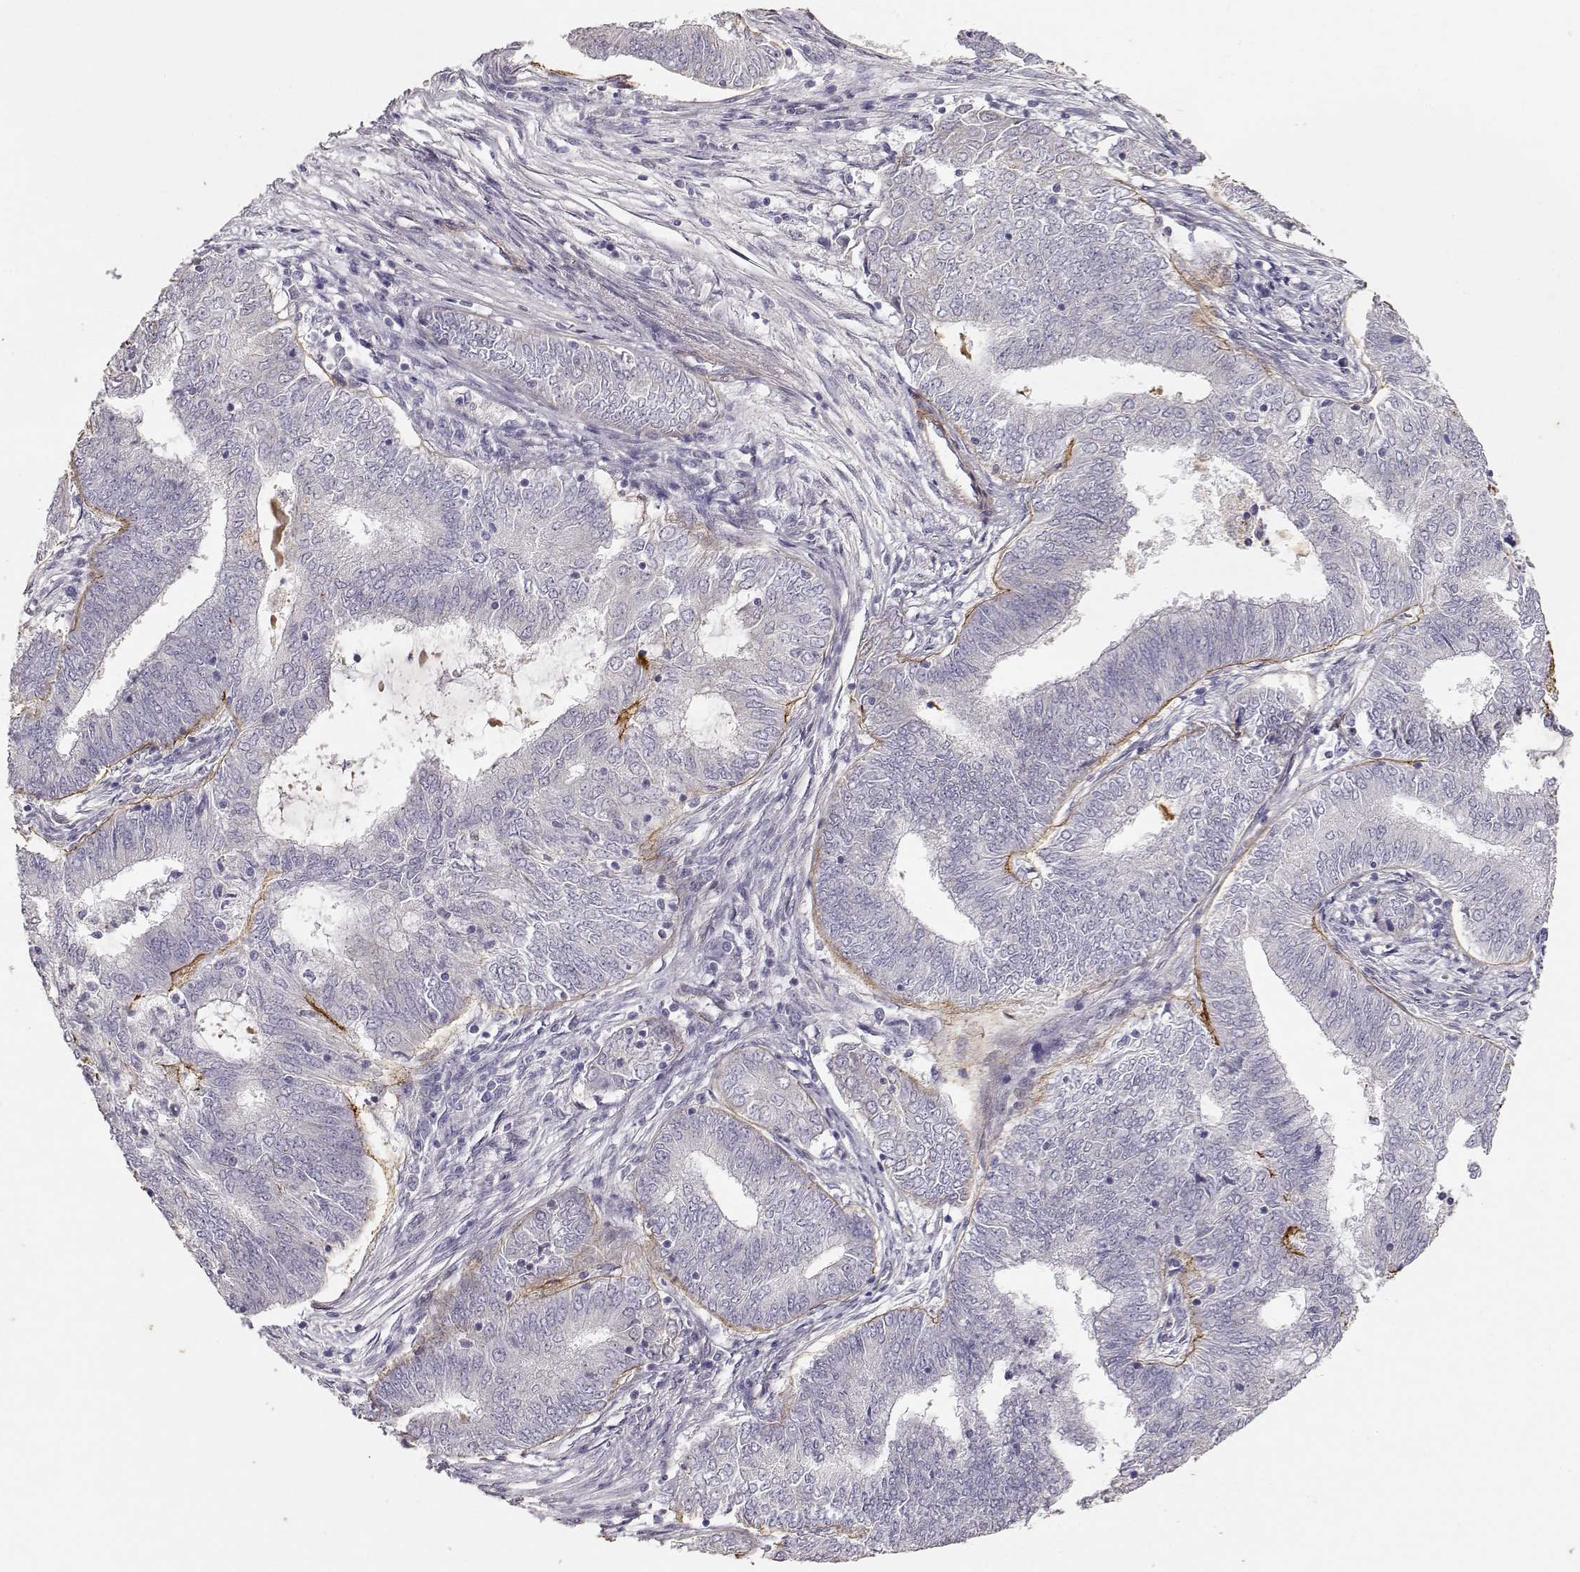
{"staining": {"intensity": "negative", "quantity": "none", "location": "none"}, "tissue": "endometrial cancer", "cell_type": "Tumor cells", "image_type": "cancer", "snomed": [{"axis": "morphology", "description": "Adenocarcinoma, NOS"}, {"axis": "topography", "description": "Endometrium"}], "caption": "Immunohistochemistry (IHC) image of neoplastic tissue: human adenocarcinoma (endometrial) stained with DAB demonstrates no significant protein staining in tumor cells. (DAB immunohistochemistry (IHC), high magnification).", "gene": "LAMA5", "patient": {"sex": "female", "age": 62}}